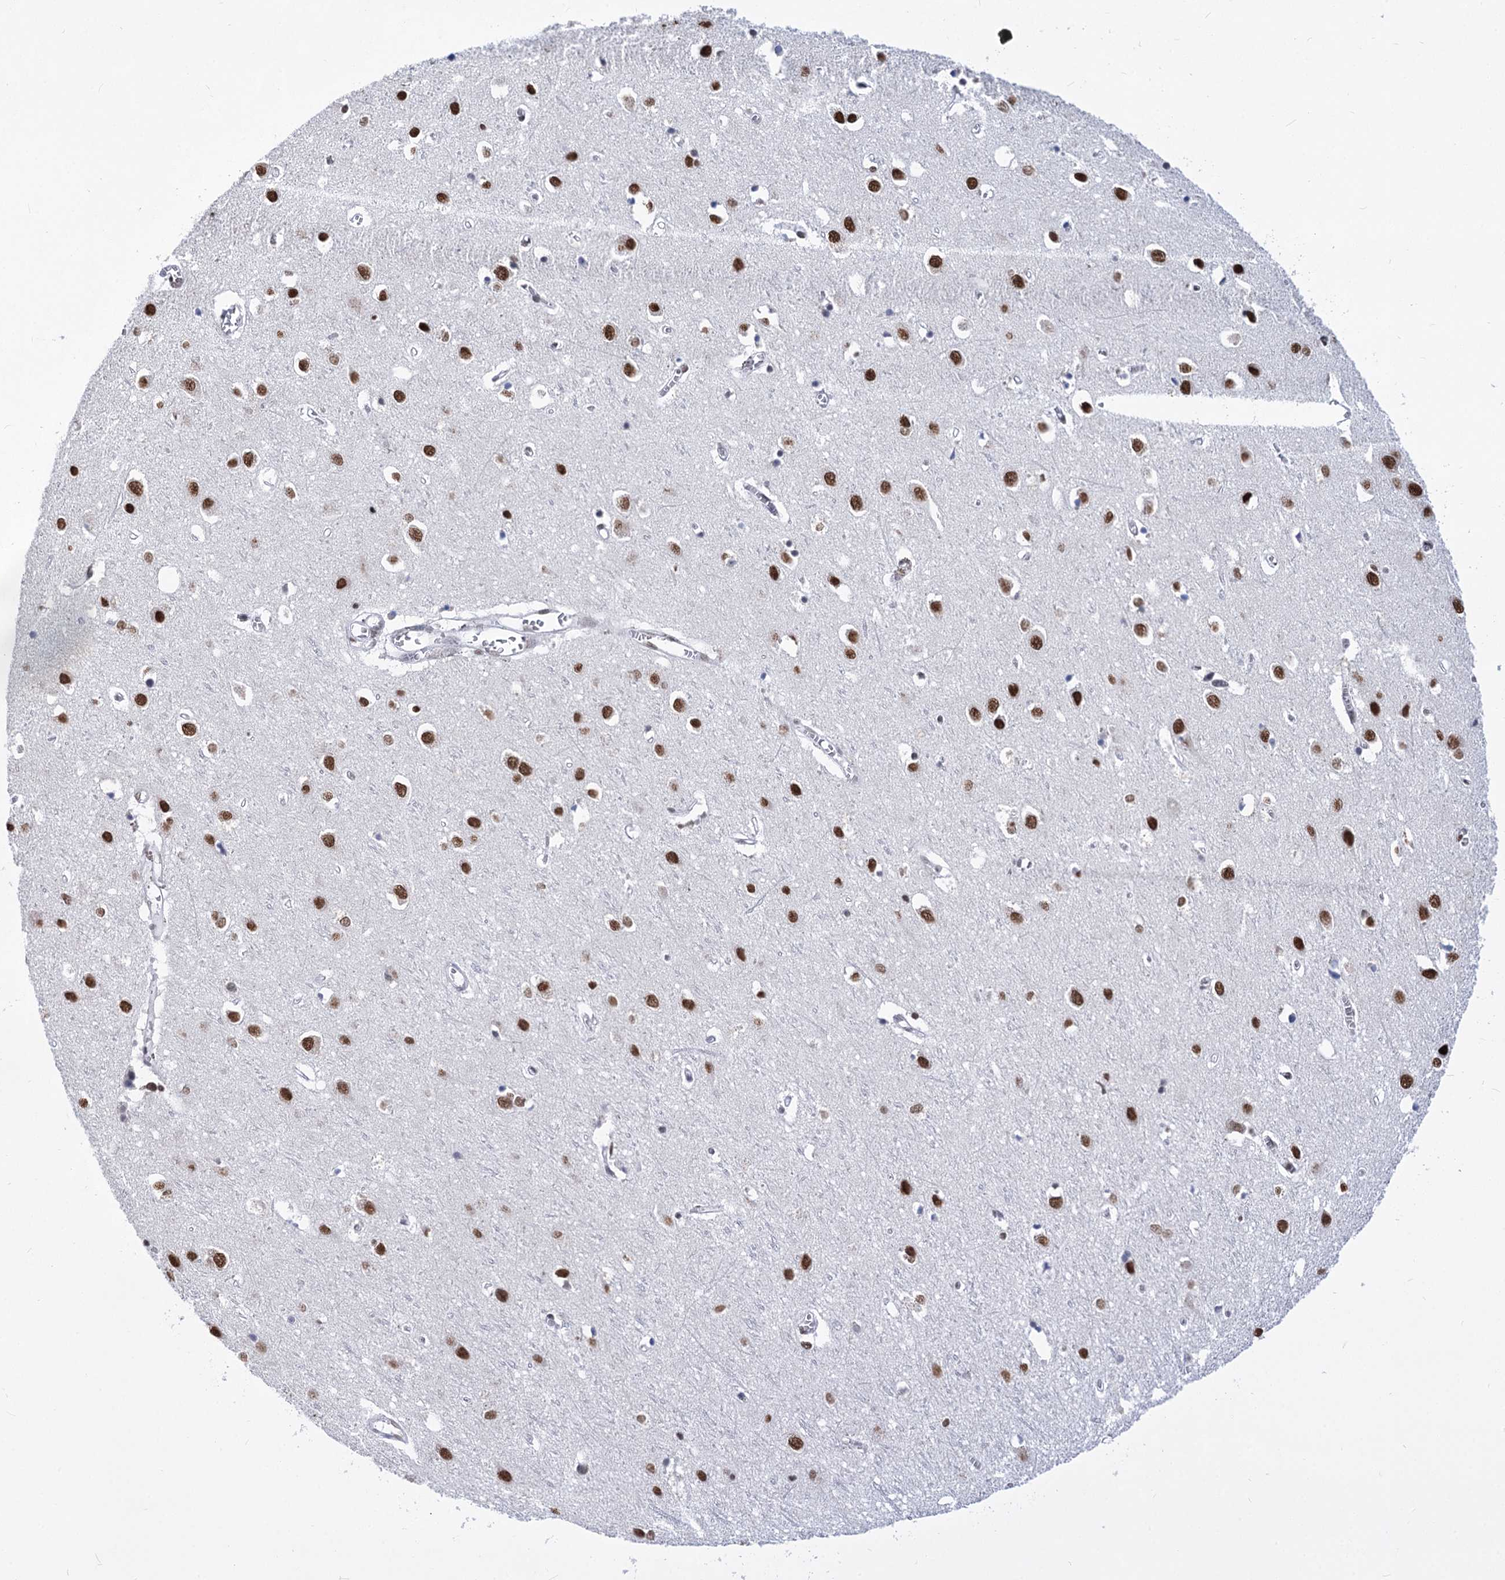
{"staining": {"intensity": "negative", "quantity": "none", "location": "none"}, "tissue": "cerebral cortex", "cell_type": "Endothelial cells", "image_type": "normal", "snomed": [{"axis": "morphology", "description": "Normal tissue, NOS"}, {"axis": "topography", "description": "Cerebral cortex"}], "caption": "Endothelial cells show no significant protein staining in normal cerebral cortex. (Stains: DAB immunohistochemistry with hematoxylin counter stain, Microscopy: brightfield microscopy at high magnification).", "gene": "POU4F3", "patient": {"sex": "female", "age": 64}}